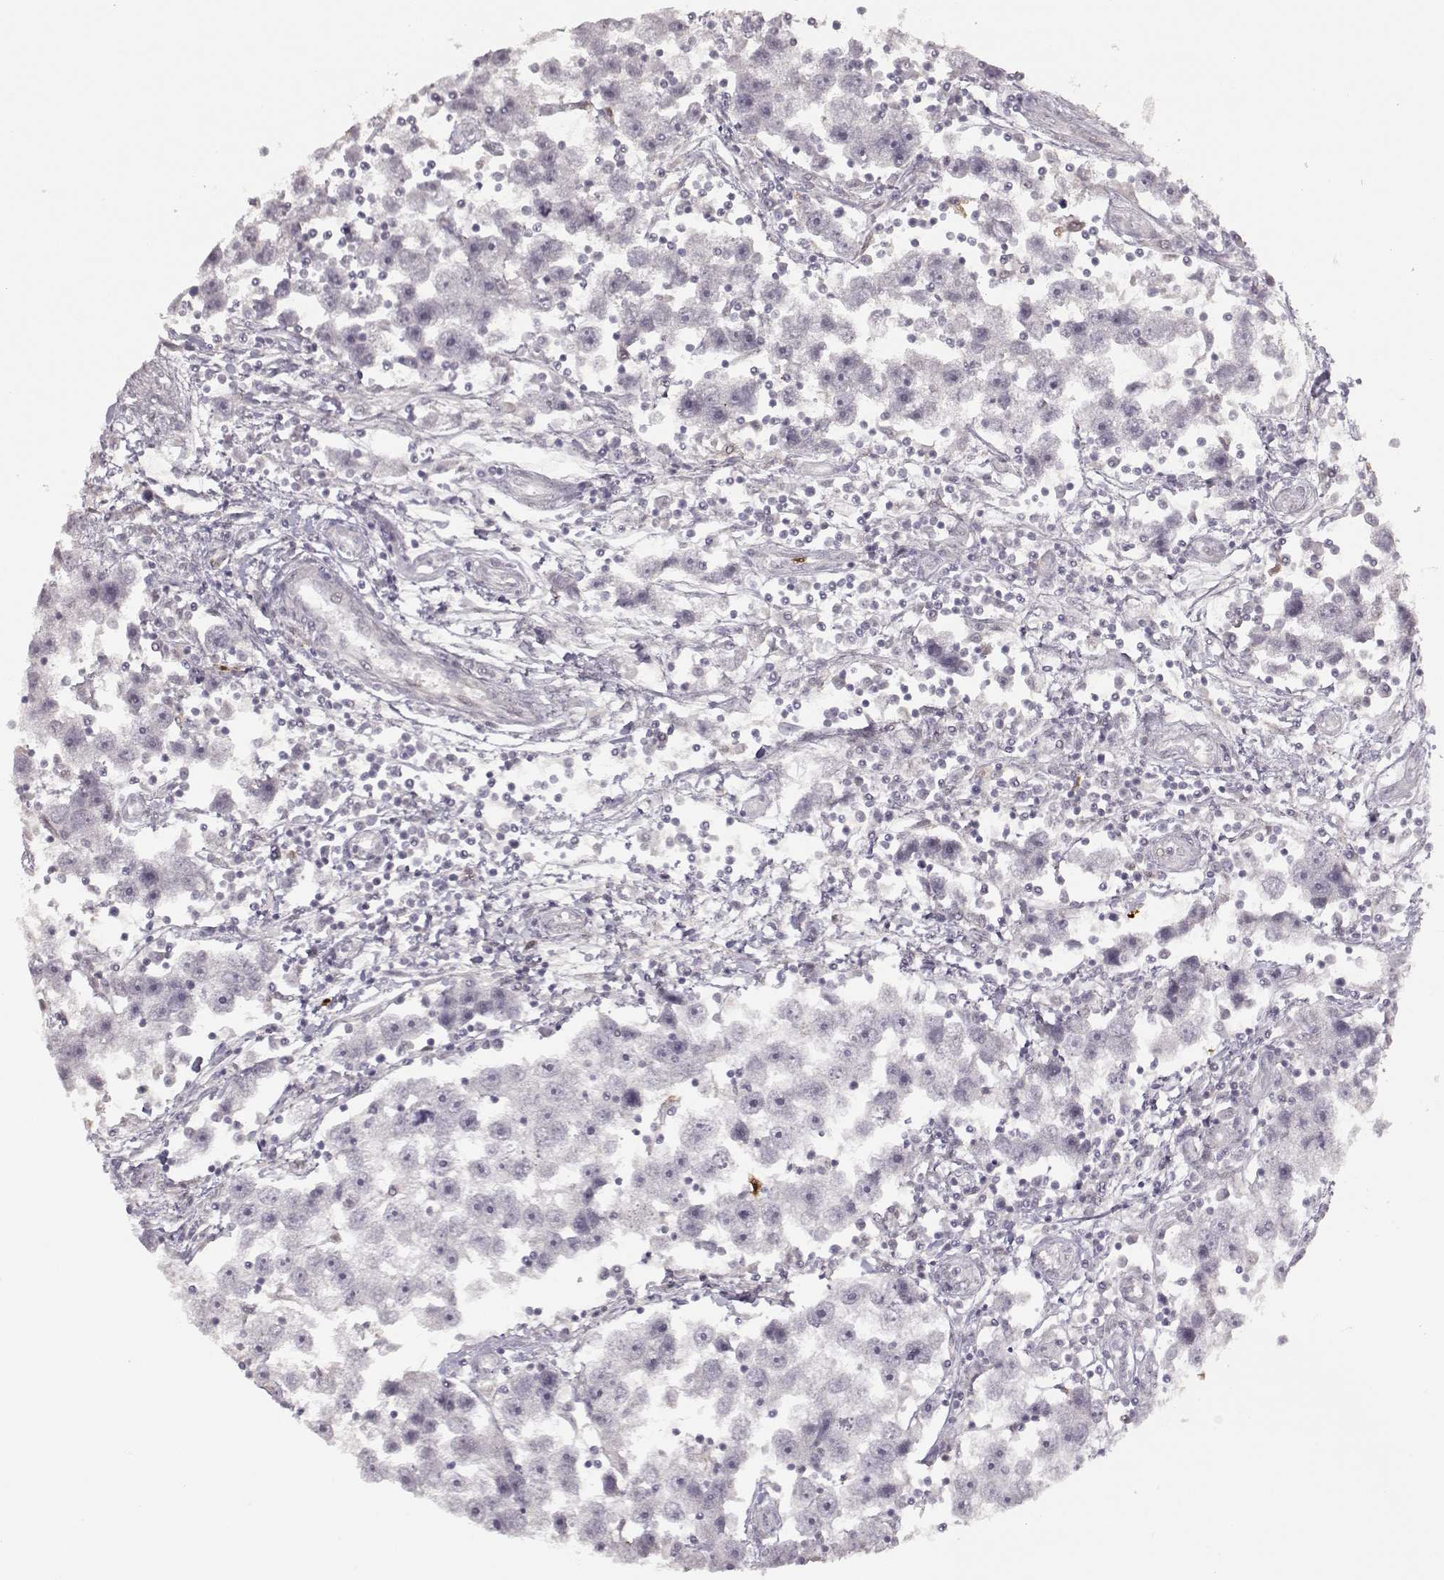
{"staining": {"intensity": "negative", "quantity": "none", "location": "none"}, "tissue": "testis cancer", "cell_type": "Tumor cells", "image_type": "cancer", "snomed": [{"axis": "morphology", "description": "Seminoma, NOS"}, {"axis": "topography", "description": "Testis"}], "caption": "A high-resolution photomicrograph shows immunohistochemistry staining of testis cancer (seminoma), which exhibits no significant staining in tumor cells. (Immunohistochemistry (ihc), brightfield microscopy, high magnification).", "gene": "S100B", "patient": {"sex": "male", "age": 30}}